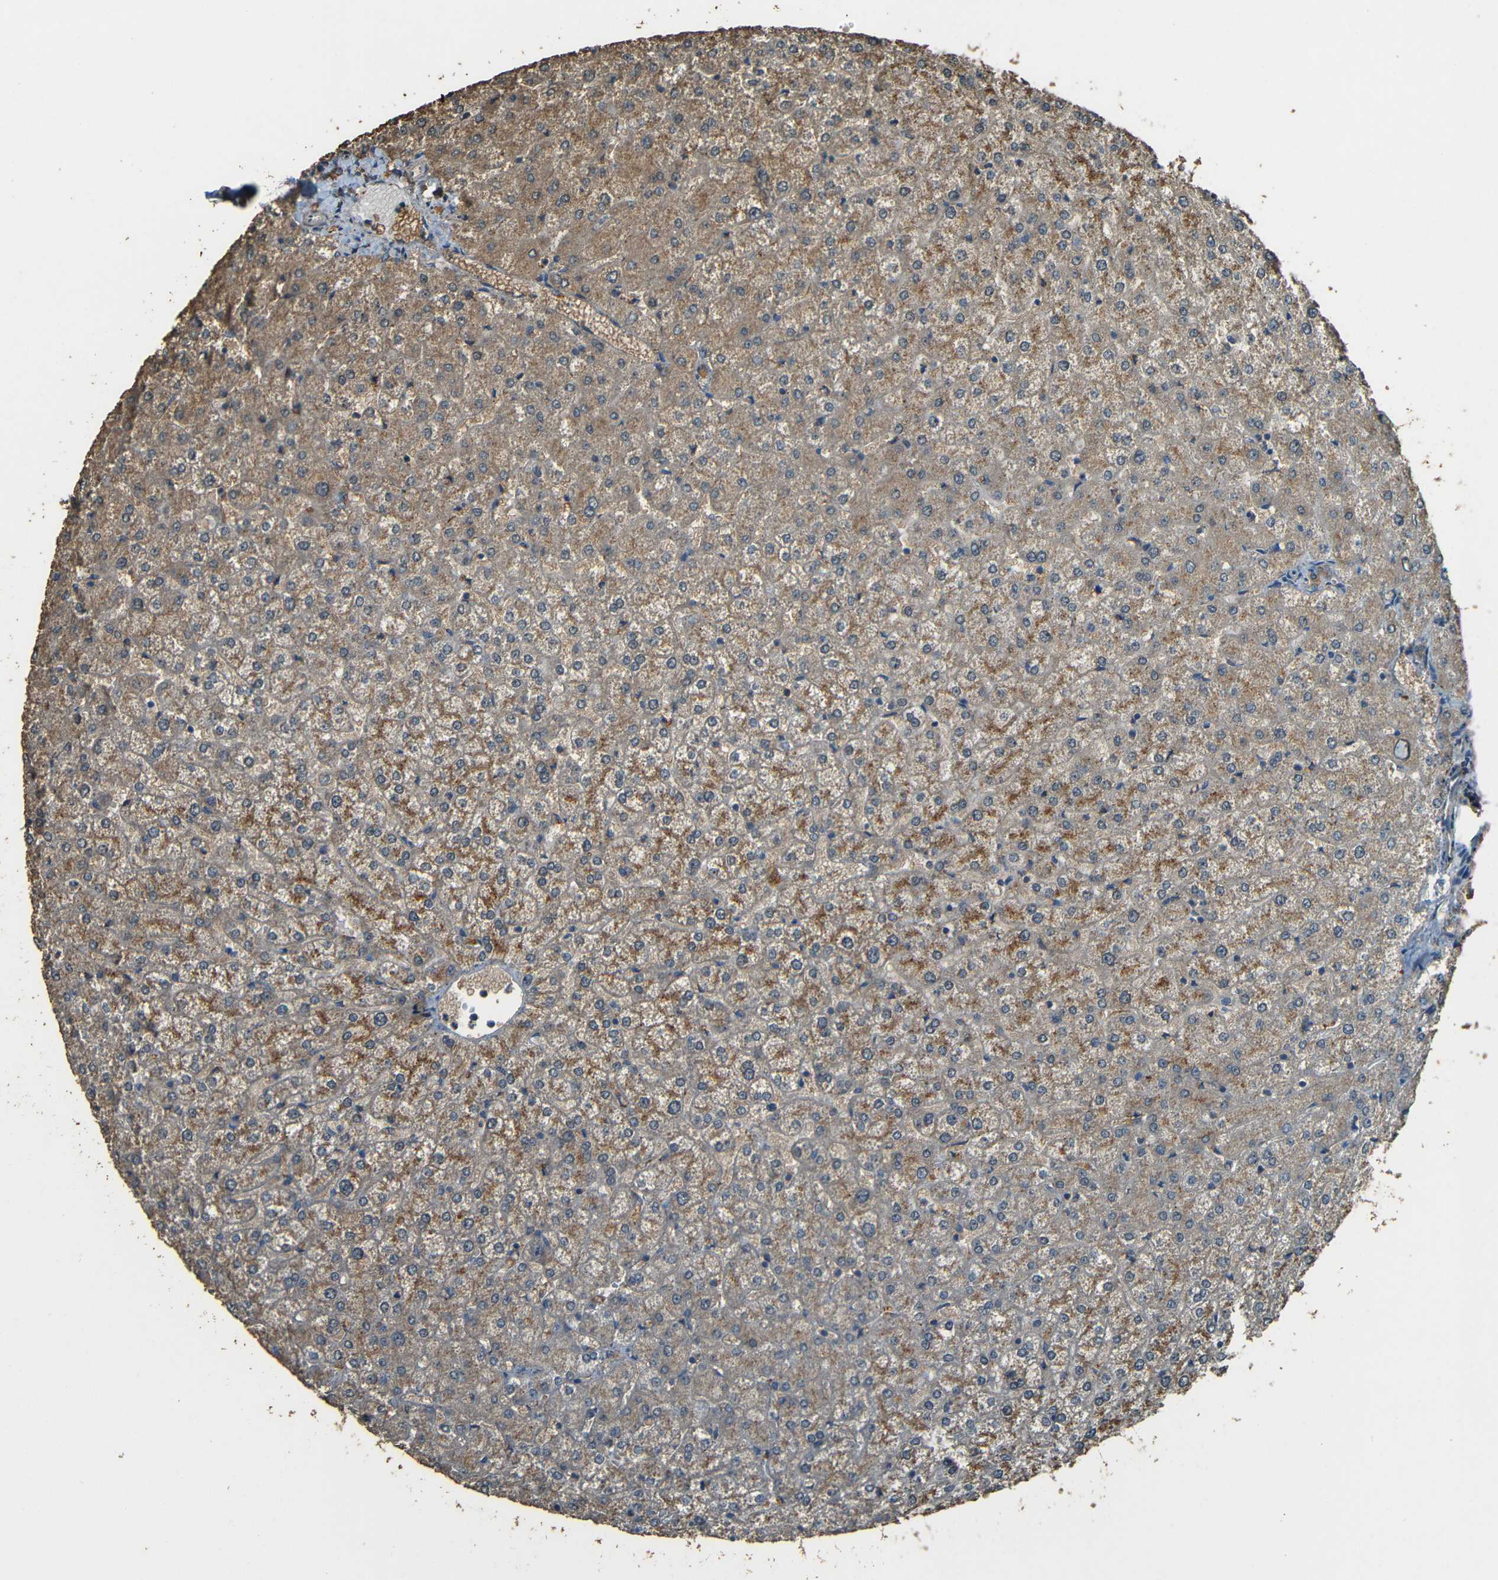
{"staining": {"intensity": "moderate", "quantity": ">75%", "location": "cytoplasmic/membranous"}, "tissue": "liver", "cell_type": "Cholangiocytes", "image_type": "normal", "snomed": [{"axis": "morphology", "description": "Normal tissue, NOS"}, {"axis": "topography", "description": "Liver"}], "caption": "Brown immunohistochemical staining in normal human liver reveals moderate cytoplasmic/membranous expression in about >75% of cholangiocytes.", "gene": "PDE5A", "patient": {"sex": "female", "age": 32}}